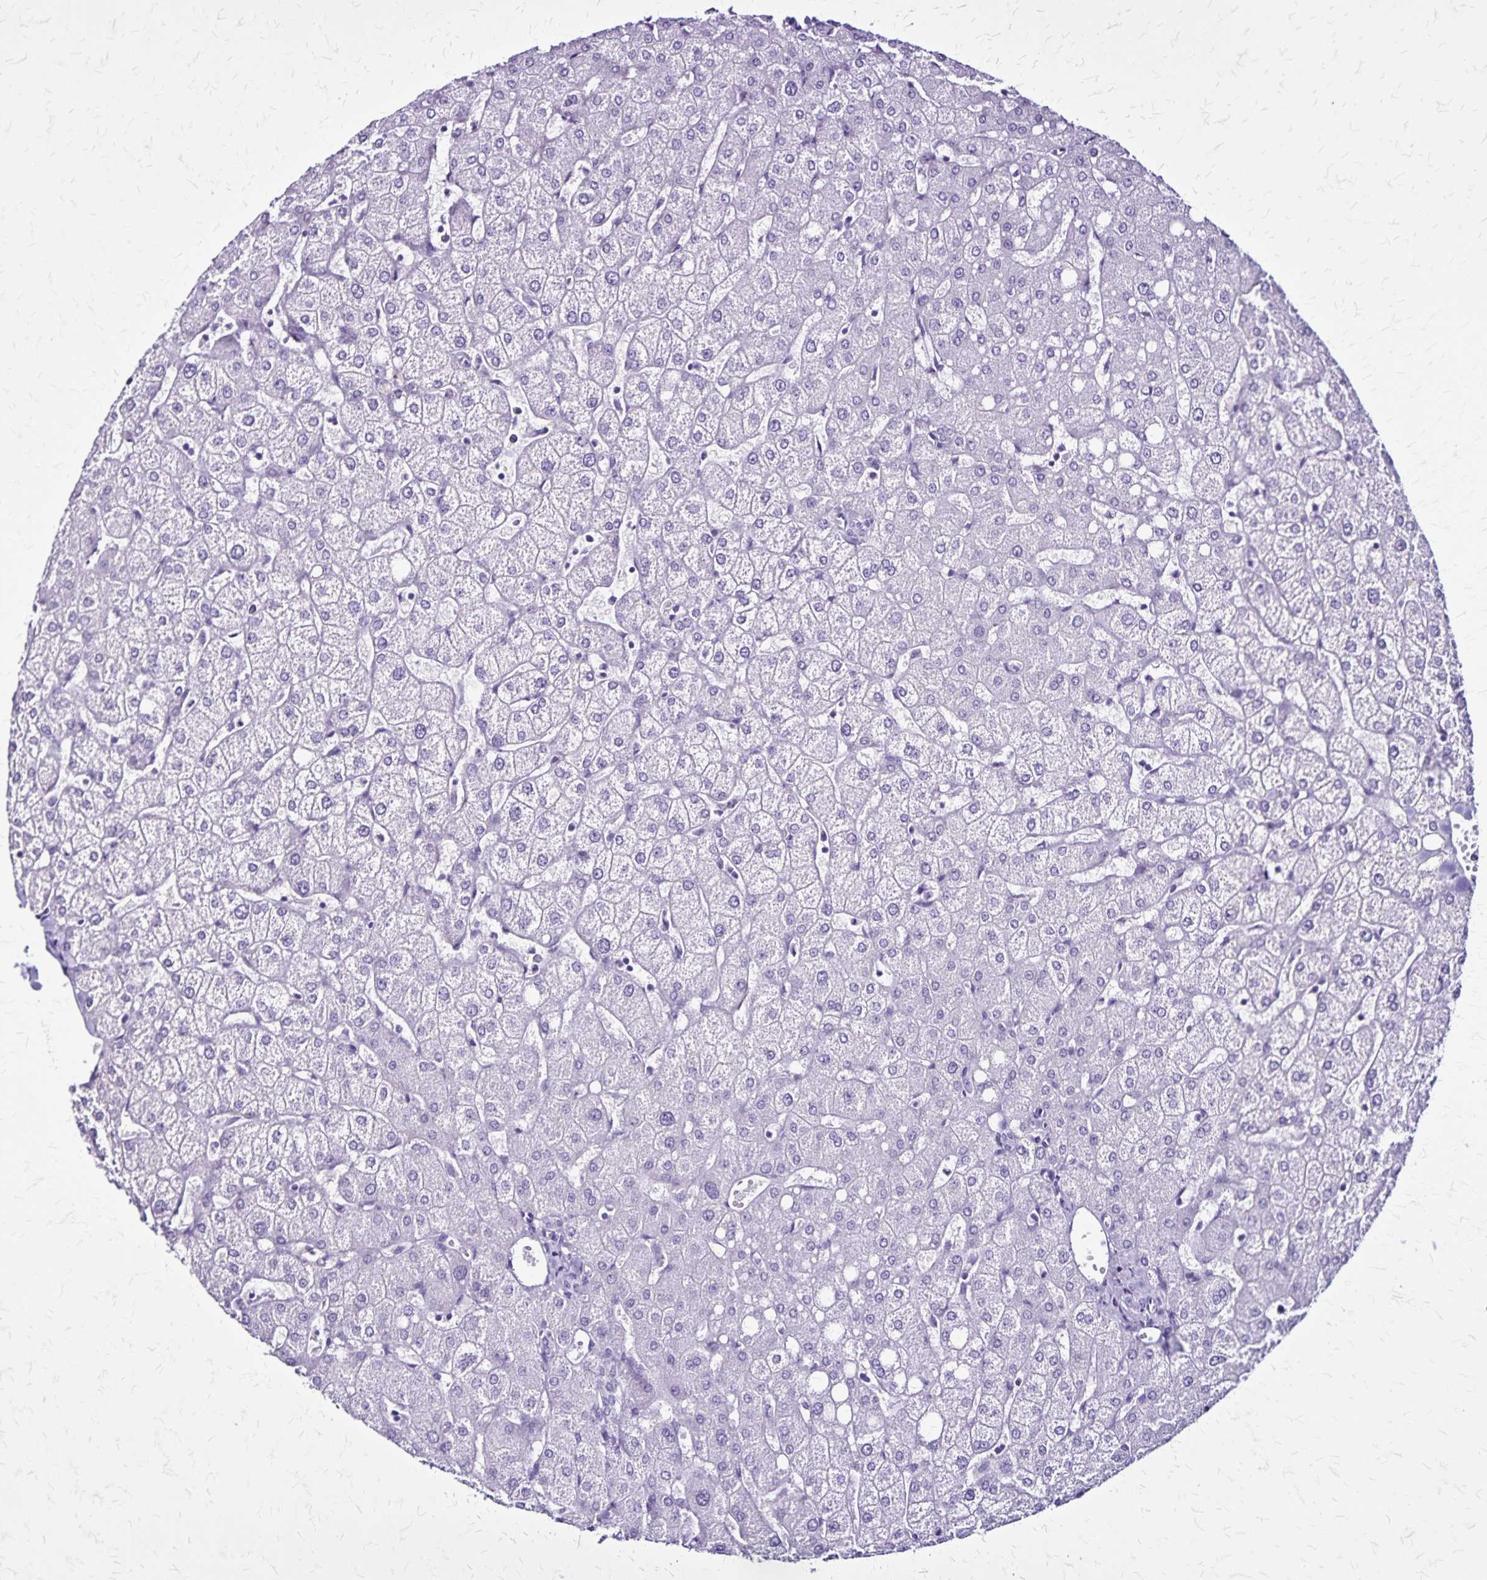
{"staining": {"intensity": "negative", "quantity": "none", "location": "none"}, "tissue": "liver", "cell_type": "Cholangiocytes", "image_type": "normal", "snomed": [{"axis": "morphology", "description": "Normal tissue, NOS"}, {"axis": "topography", "description": "Liver"}], "caption": "The image reveals no significant expression in cholangiocytes of liver.", "gene": "KRT2", "patient": {"sex": "female", "age": 54}}